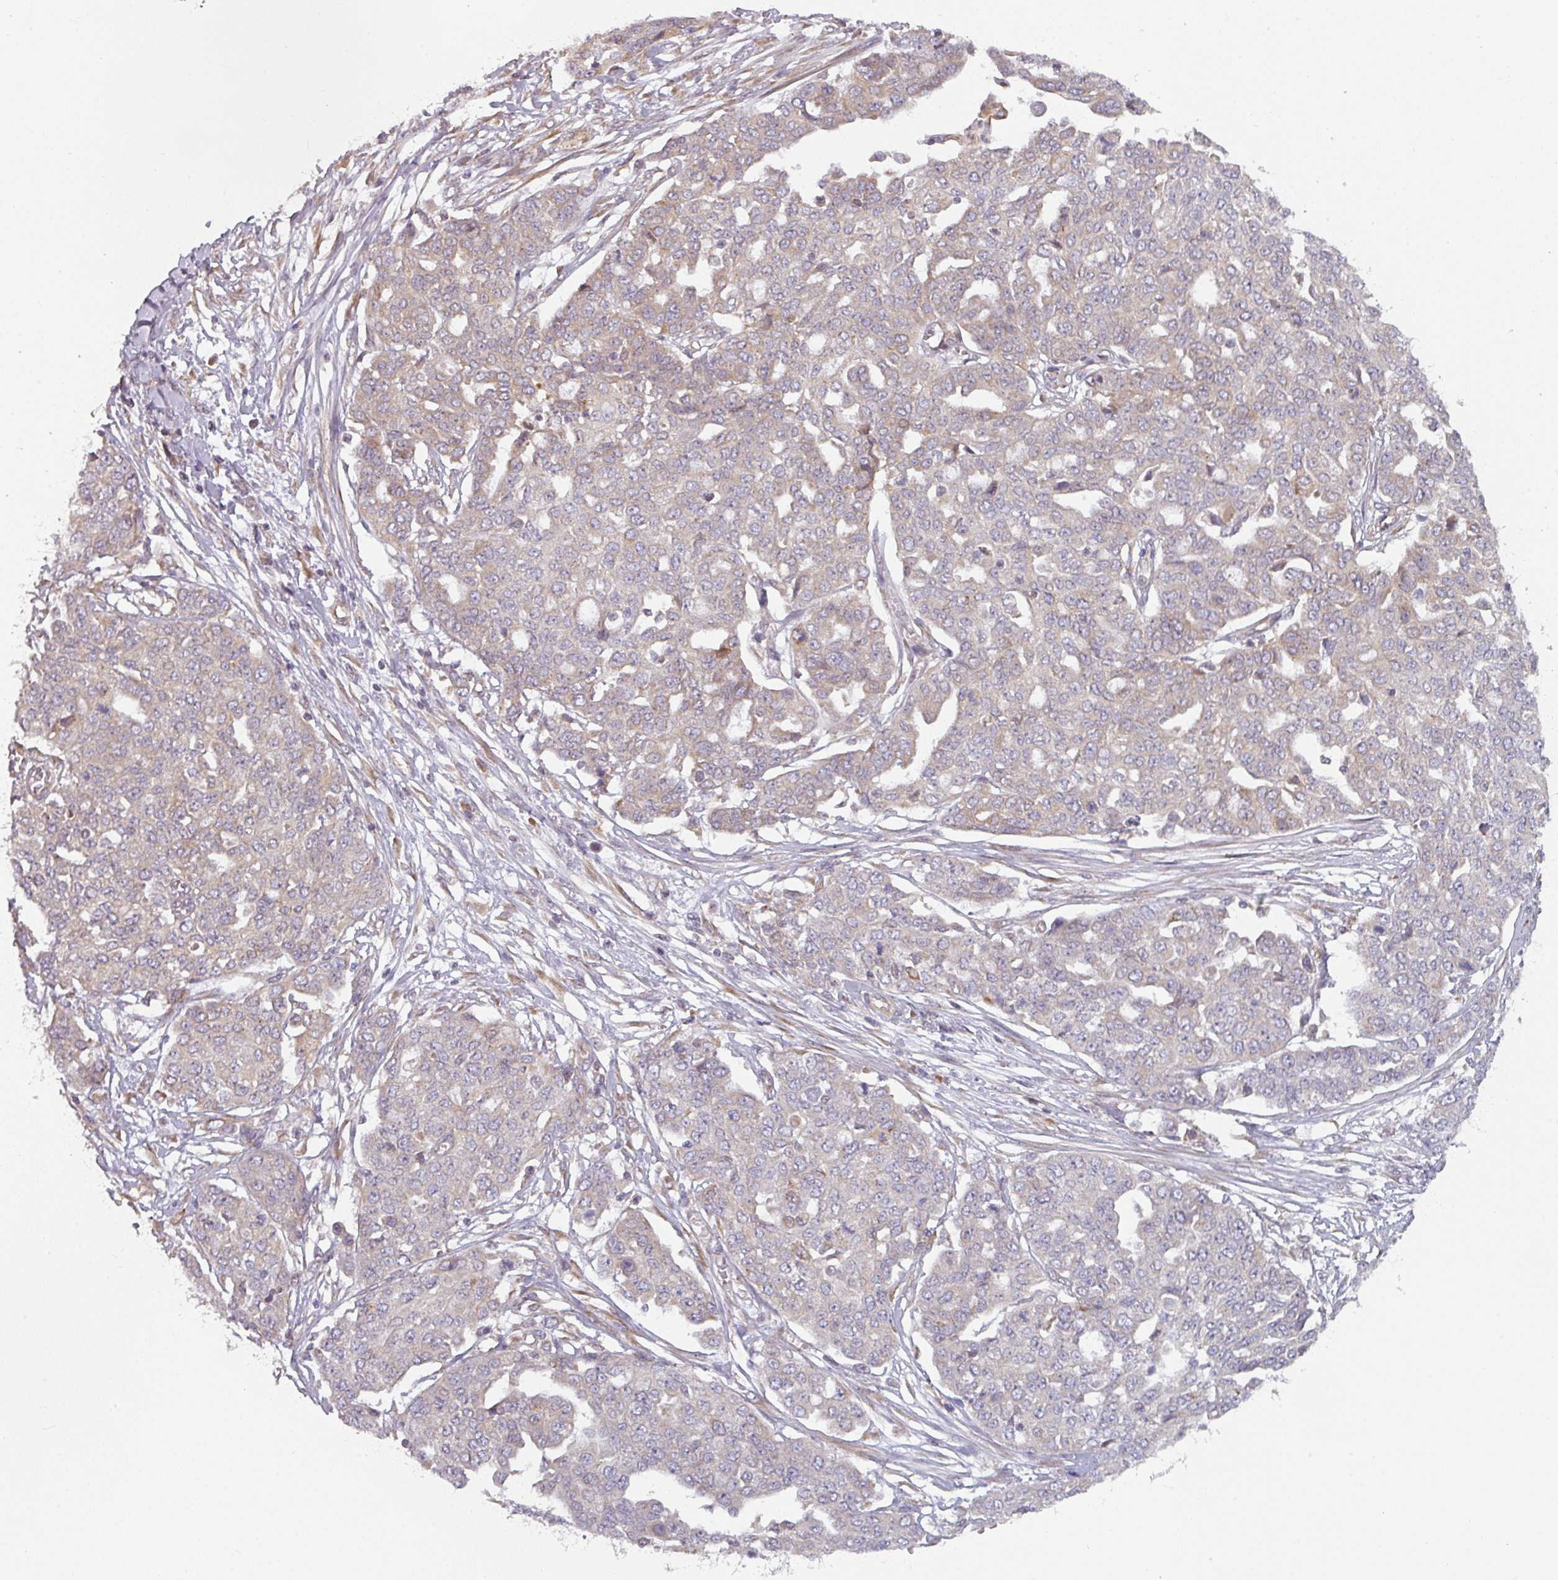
{"staining": {"intensity": "negative", "quantity": "none", "location": "none"}, "tissue": "ovarian cancer", "cell_type": "Tumor cells", "image_type": "cancer", "snomed": [{"axis": "morphology", "description": "Cystadenocarcinoma, serous, NOS"}, {"axis": "topography", "description": "Soft tissue"}, {"axis": "topography", "description": "Ovary"}], "caption": "The histopathology image displays no significant staining in tumor cells of ovarian cancer (serous cystadenocarcinoma).", "gene": "TAPT1", "patient": {"sex": "female", "age": 57}}